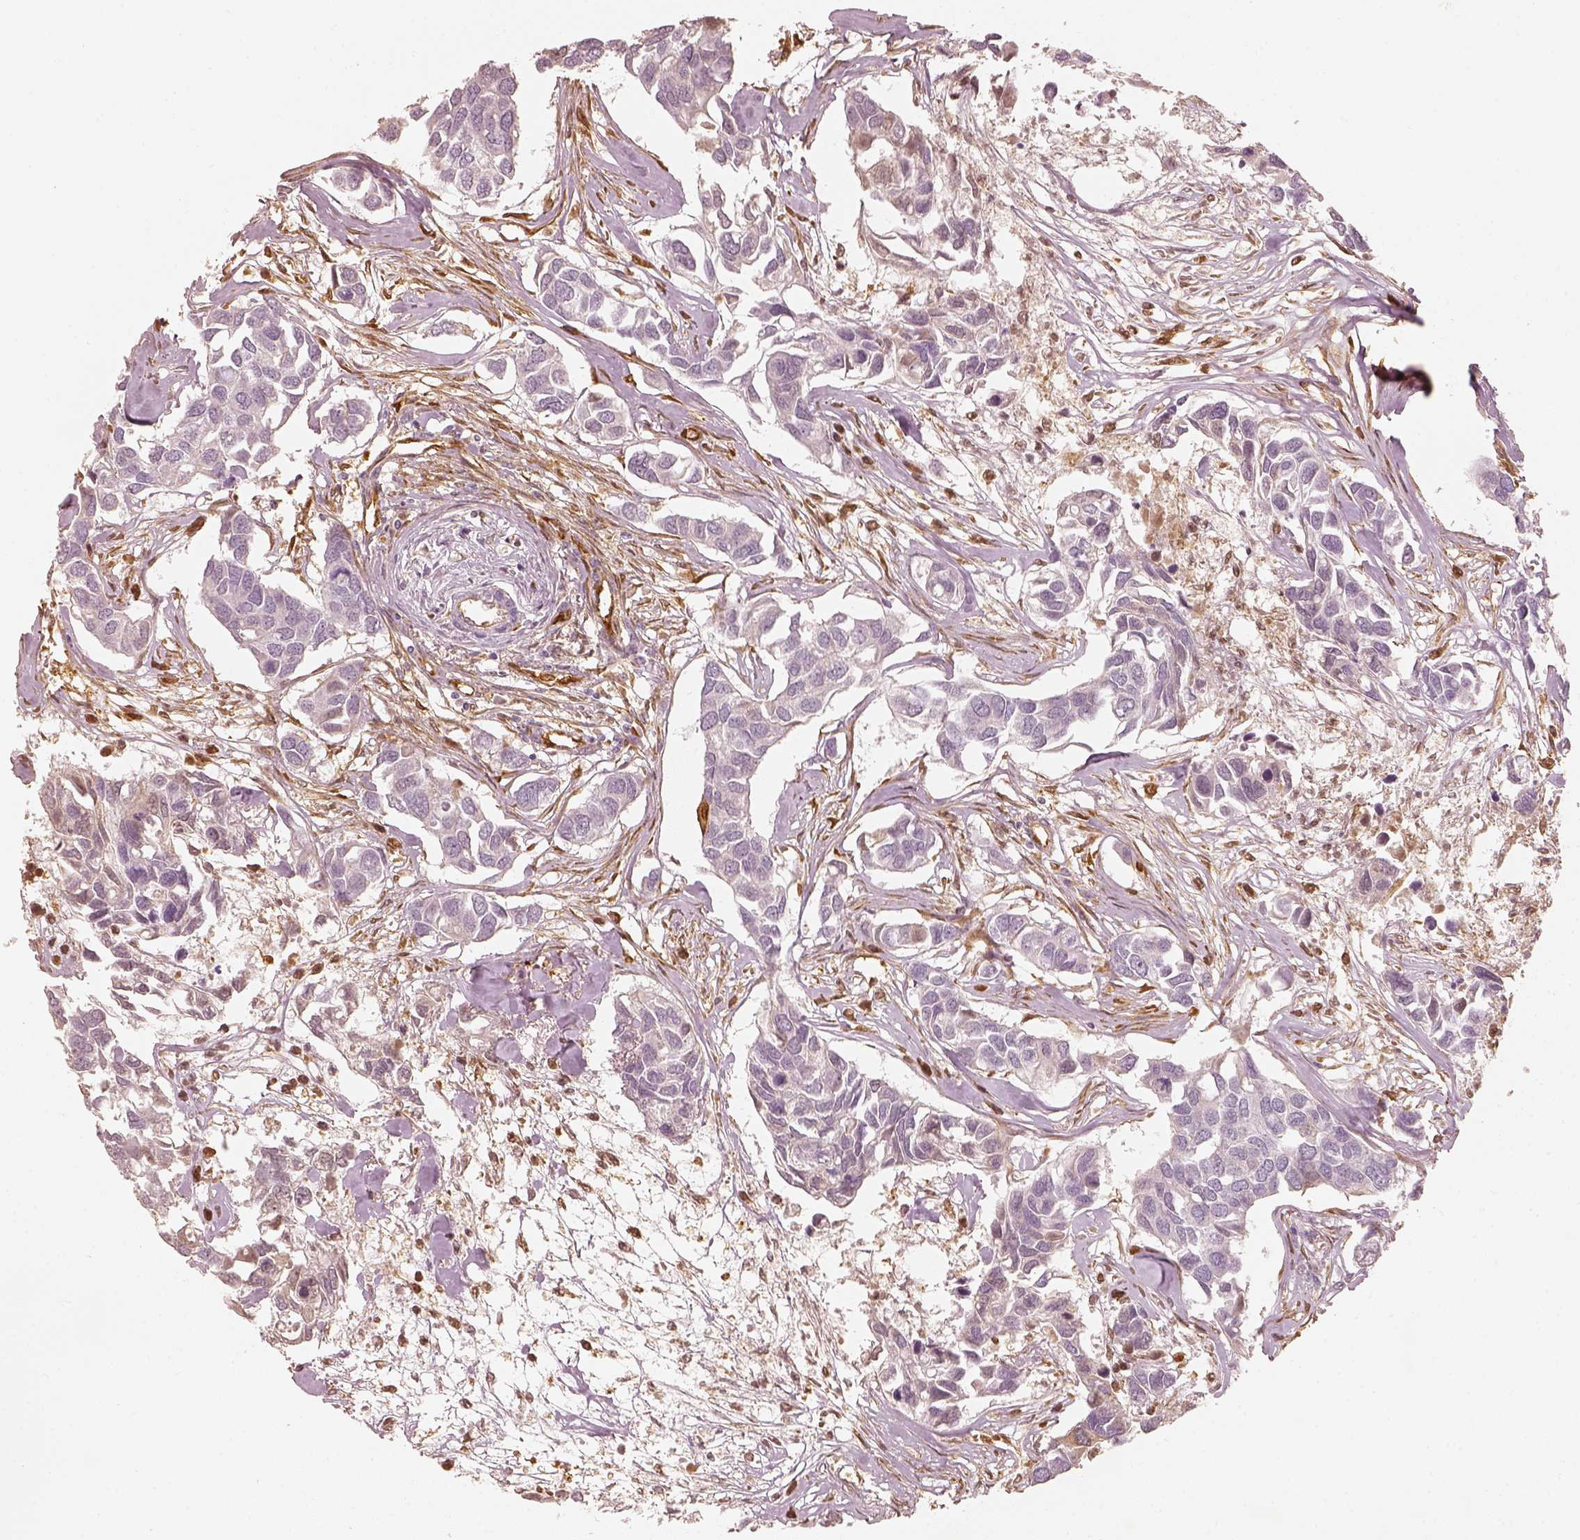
{"staining": {"intensity": "negative", "quantity": "none", "location": "none"}, "tissue": "breast cancer", "cell_type": "Tumor cells", "image_type": "cancer", "snomed": [{"axis": "morphology", "description": "Duct carcinoma"}, {"axis": "topography", "description": "Breast"}], "caption": "Photomicrograph shows no significant protein expression in tumor cells of breast cancer (intraductal carcinoma).", "gene": "FSCN1", "patient": {"sex": "female", "age": 83}}